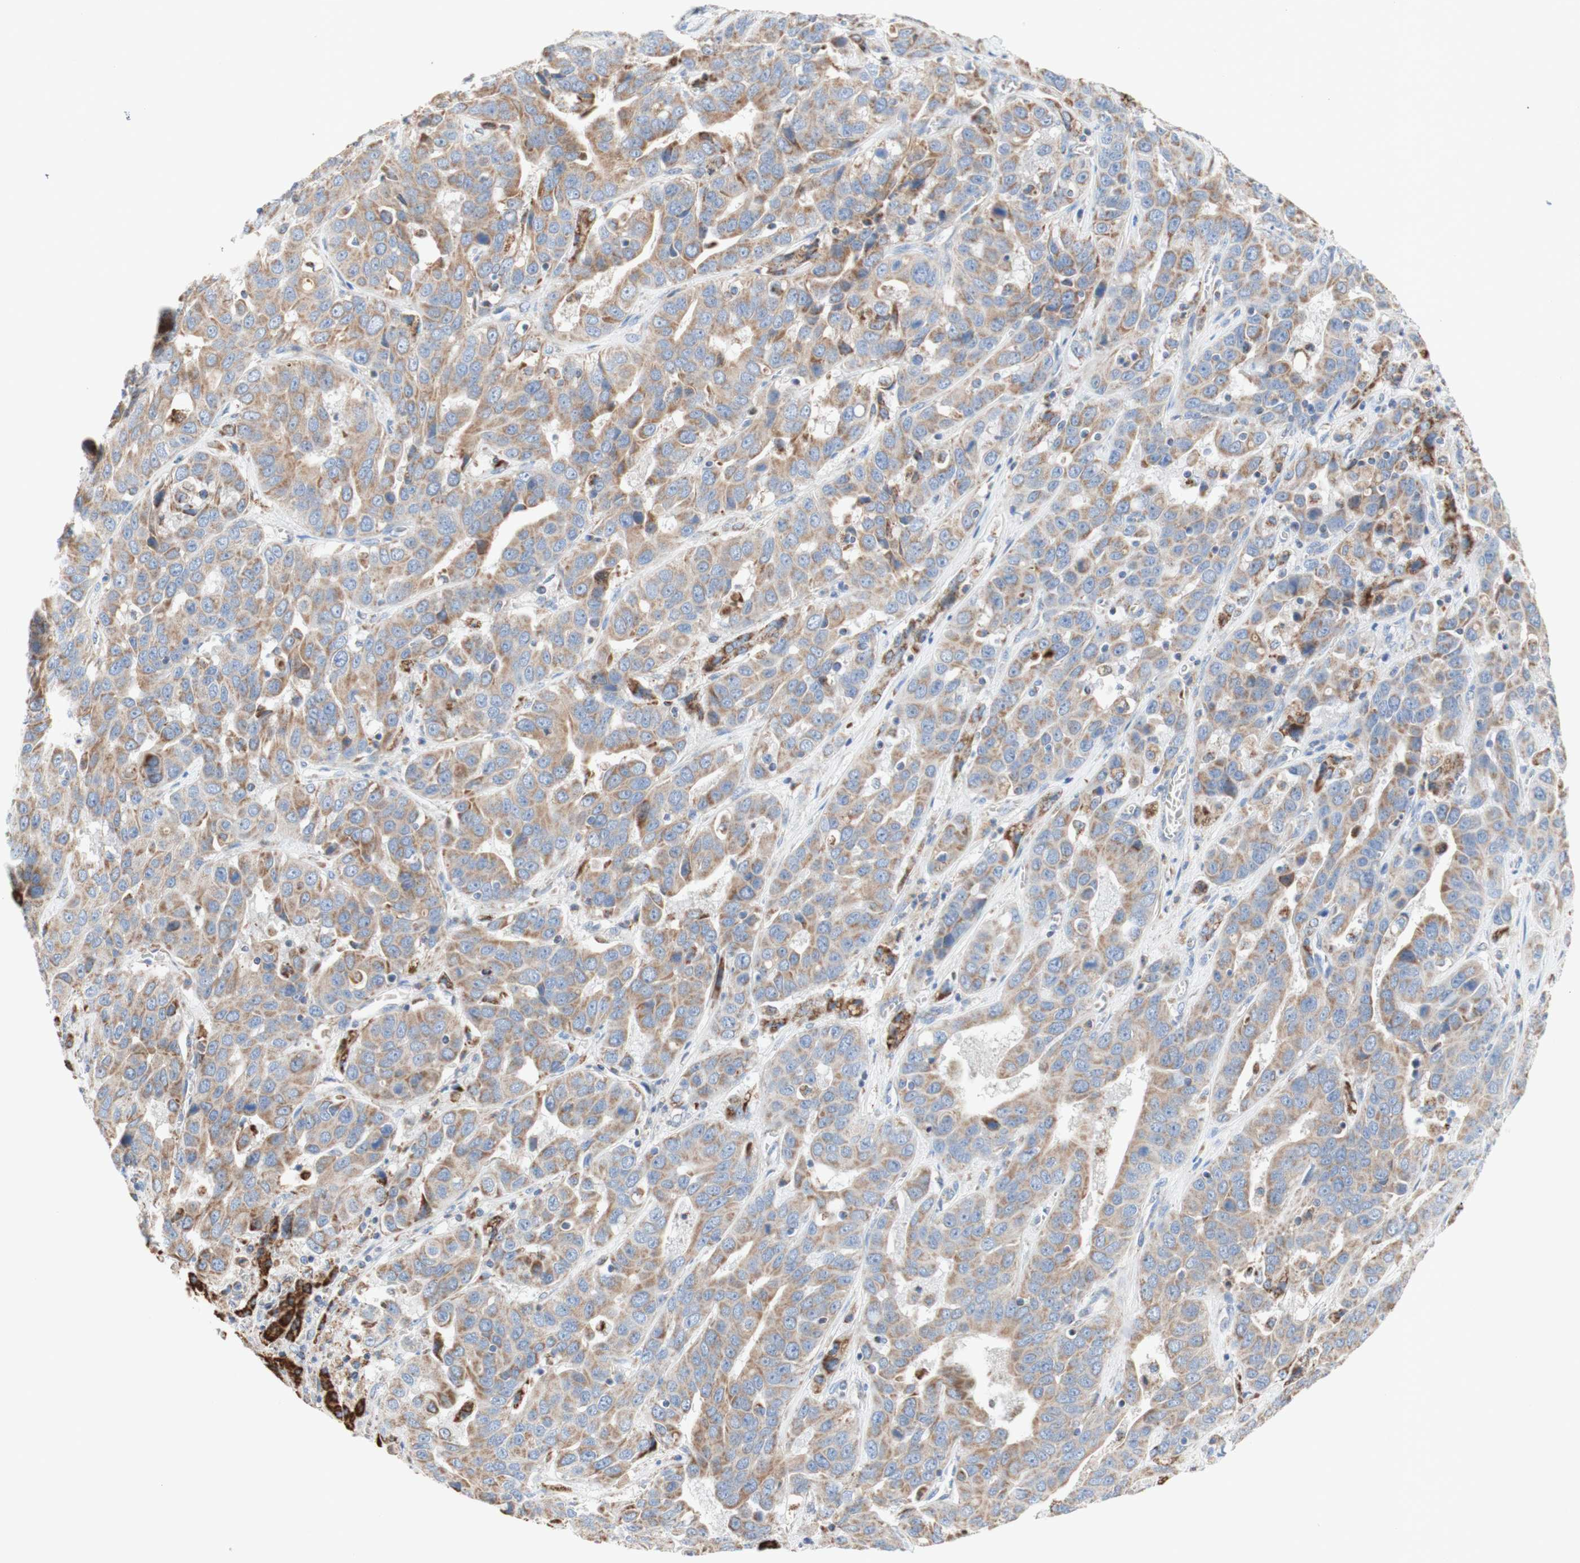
{"staining": {"intensity": "weak", "quantity": ">75%", "location": "cytoplasmic/membranous"}, "tissue": "liver cancer", "cell_type": "Tumor cells", "image_type": "cancer", "snomed": [{"axis": "morphology", "description": "Cholangiocarcinoma"}, {"axis": "topography", "description": "Liver"}], "caption": "This micrograph shows IHC staining of liver cholangiocarcinoma, with low weak cytoplasmic/membranous expression in about >75% of tumor cells.", "gene": "SDHB", "patient": {"sex": "female", "age": 52}}